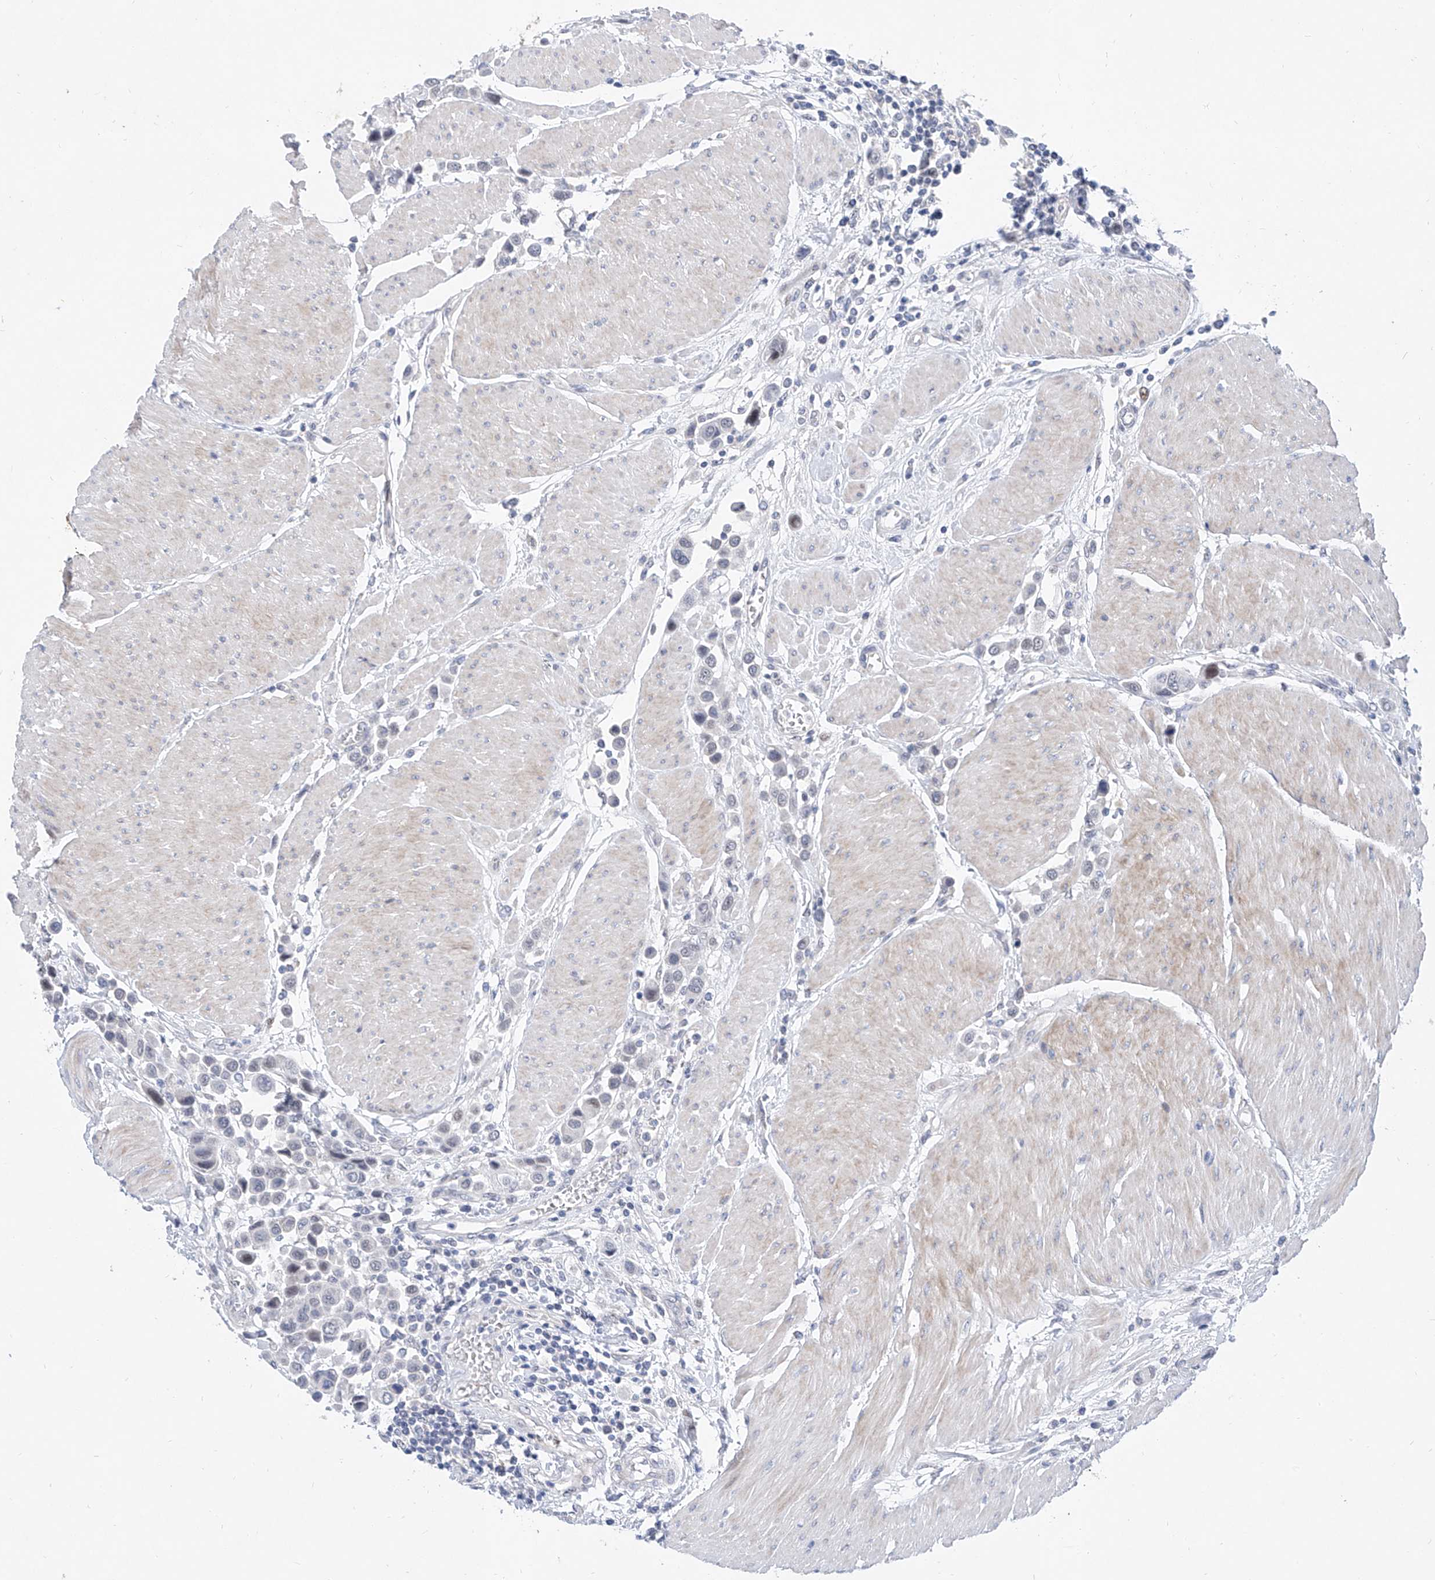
{"staining": {"intensity": "negative", "quantity": "none", "location": "none"}, "tissue": "urothelial cancer", "cell_type": "Tumor cells", "image_type": "cancer", "snomed": [{"axis": "morphology", "description": "Urothelial carcinoma, High grade"}, {"axis": "topography", "description": "Urinary bladder"}], "caption": "High-grade urothelial carcinoma was stained to show a protein in brown. There is no significant expression in tumor cells. (DAB IHC with hematoxylin counter stain).", "gene": "BPTF", "patient": {"sex": "male", "age": 50}}